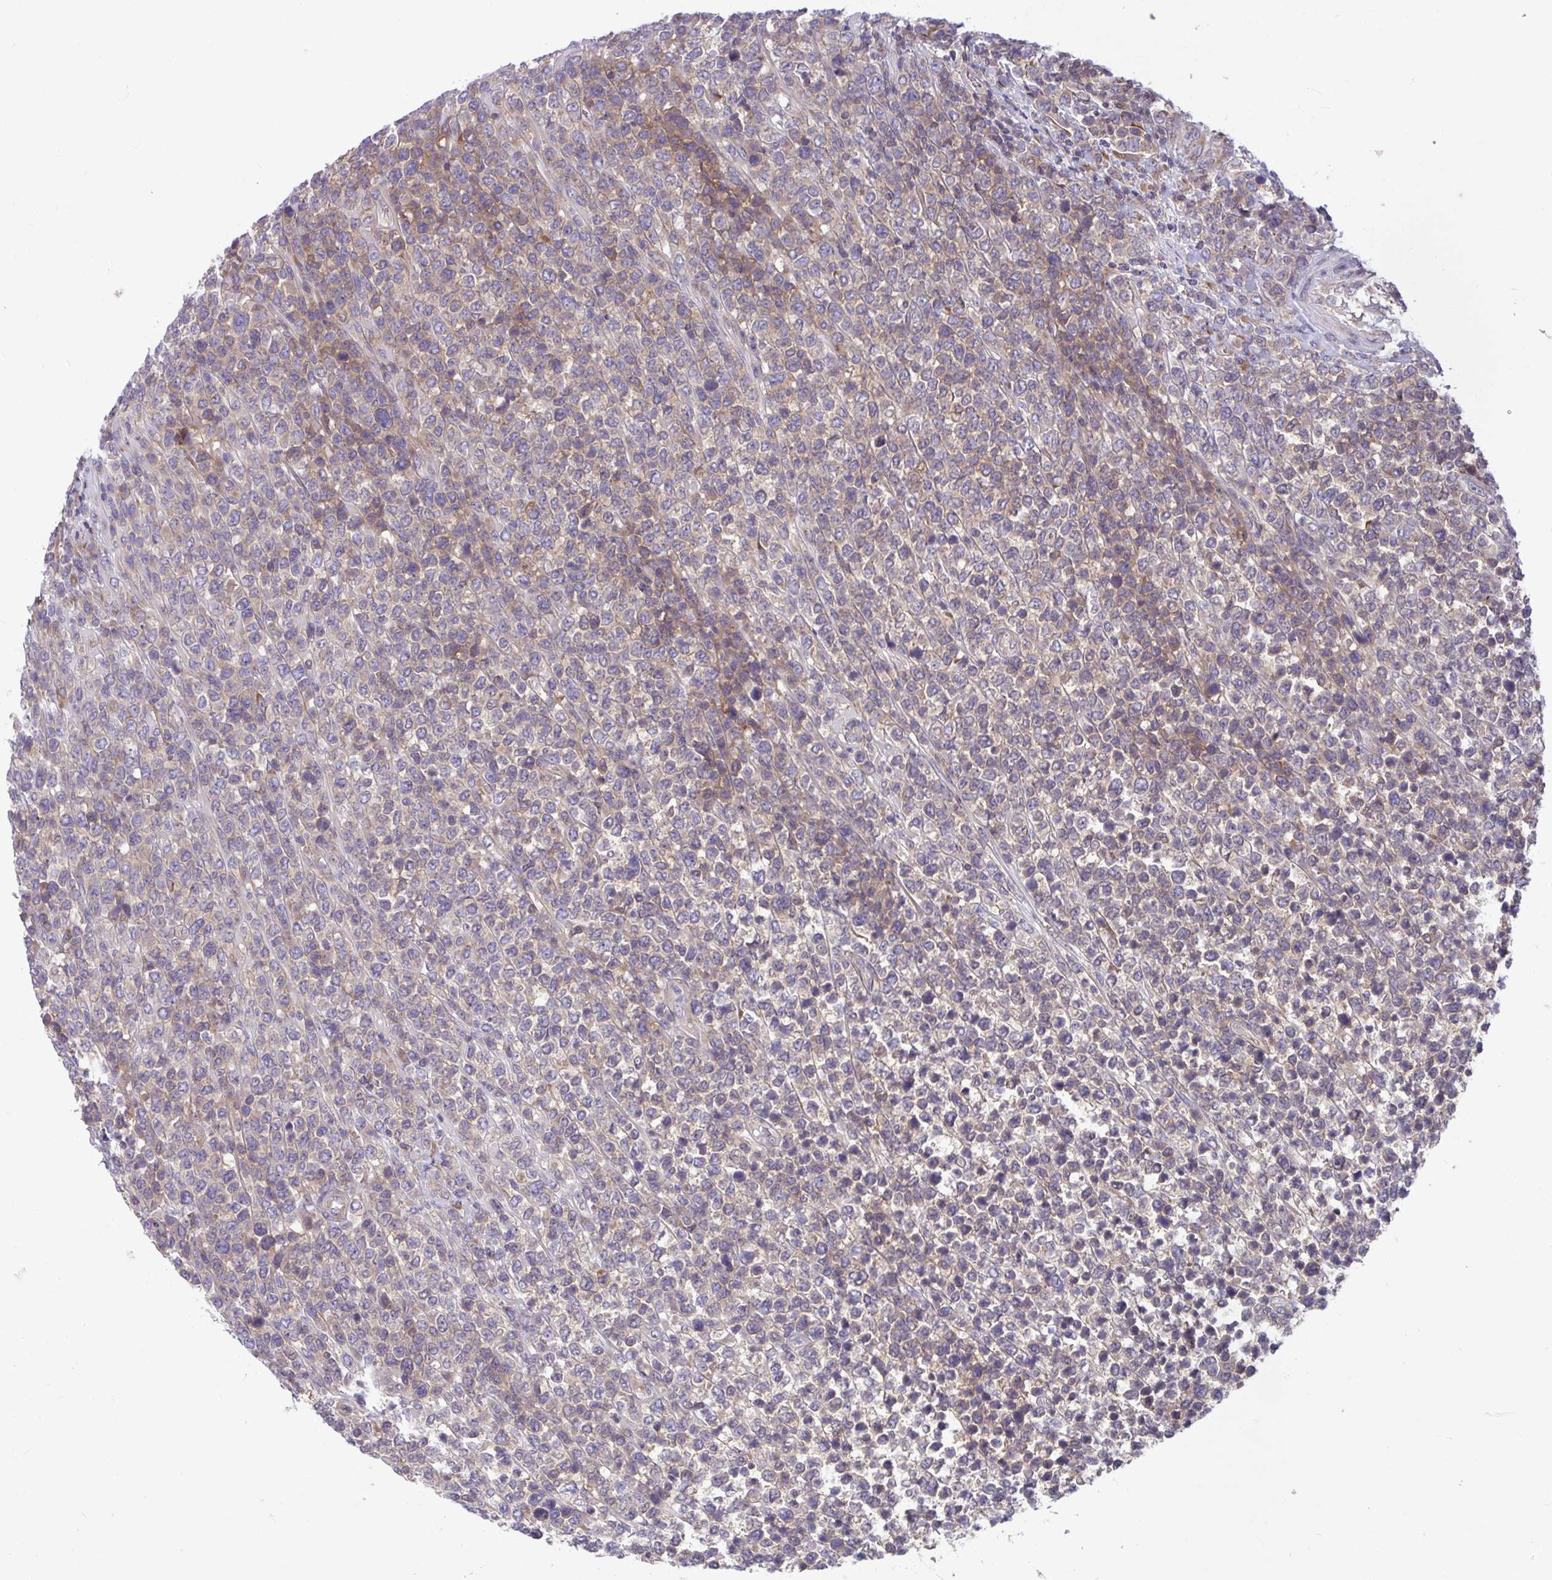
{"staining": {"intensity": "moderate", "quantity": "25%-75%", "location": "cytoplasmic/membranous"}, "tissue": "lymphoma", "cell_type": "Tumor cells", "image_type": "cancer", "snomed": [{"axis": "morphology", "description": "Malignant lymphoma, non-Hodgkin's type, High grade"}, {"axis": "topography", "description": "Soft tissue"}], "caption": "Protein staining by immunohistochemistry exhibits moderate cytoplasmic/membranous positivity in about 25%-75% of tumor cells in lymphoma.", "gene": "PCDHB7", "patient": {"sex": "female", "age": 56}}